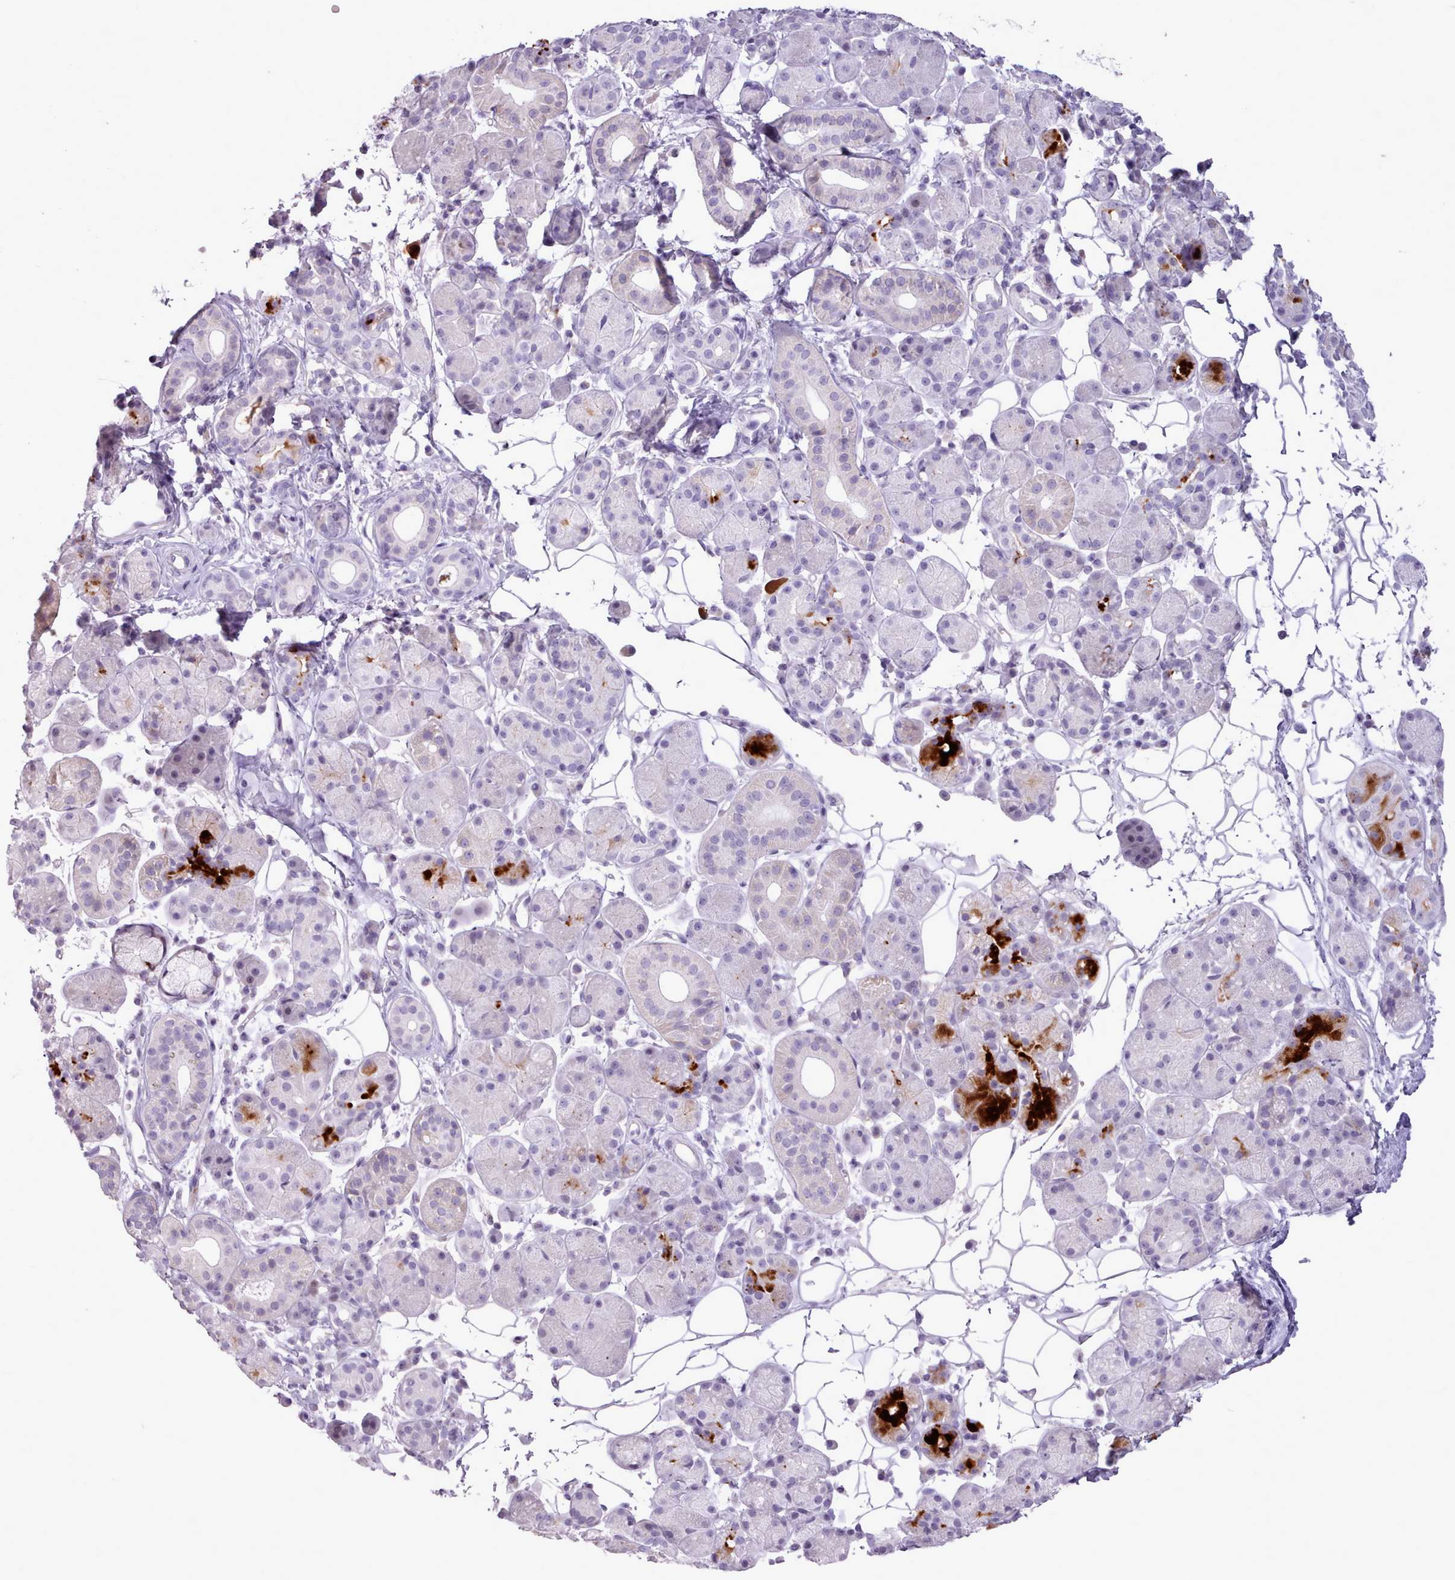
{"staining": {"intensity": "strong", "quantity": "<25%", "location": "cytoplasmic/membranous"}, "tissue": "salivary gland", "cell_type": "Glandular cells", "image_type": "normal", "snomed": [{"axis": "morphology", "description": "Squamous cell carcinoma, NOS"}, {"axis": "topography", "description": "Skin"}, {"axis": "topography", "description": "Head-Neck"}], "caption": "Benign salivary gland shows strong cytoplasmic/membranous positivity in approximately <25% of glandular cells.", "gene": "BDKRB2", "patient": {"sex": "male", "age": 80}}